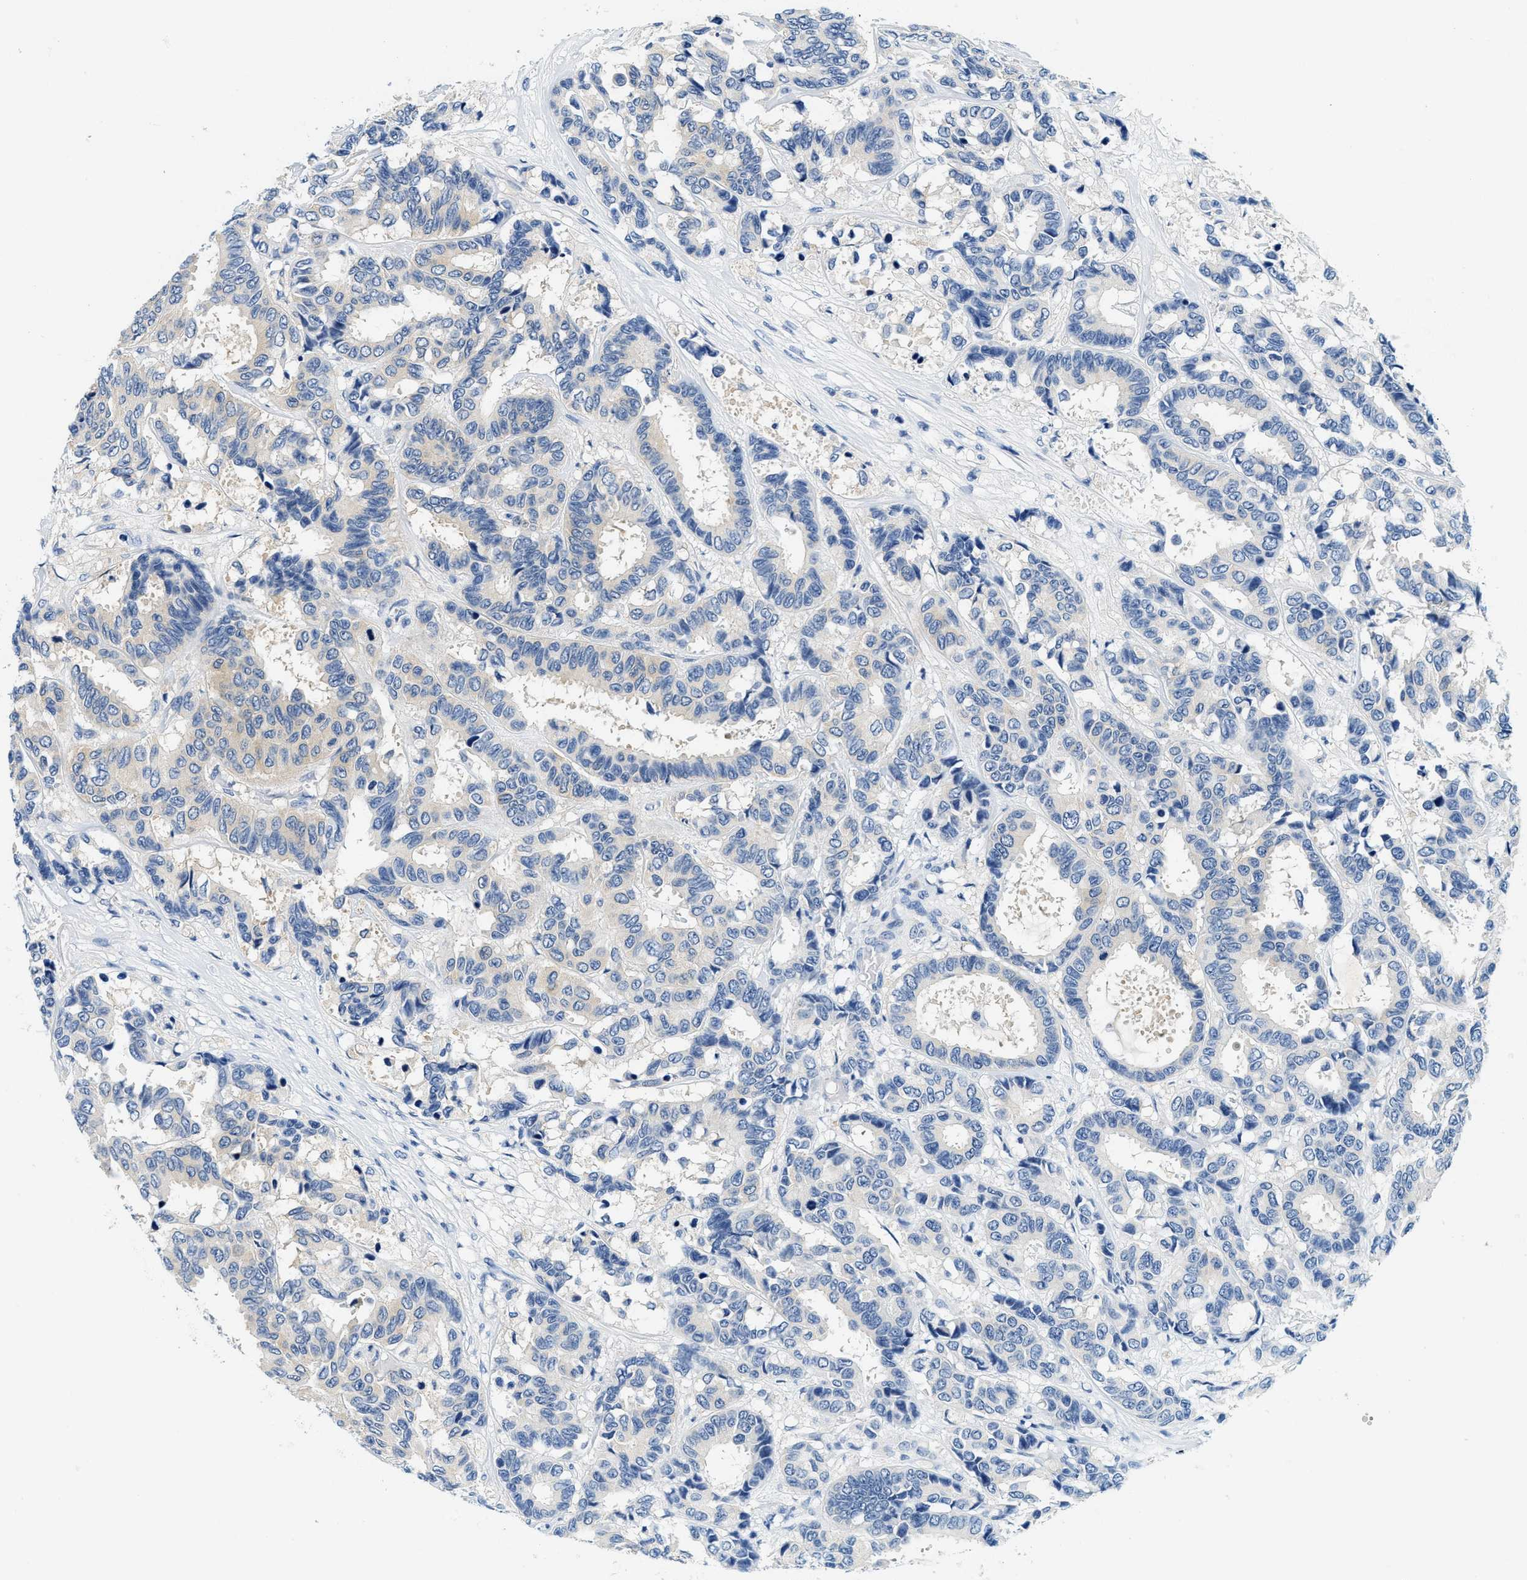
{"staining": {"intensity": "weak", "quantity": "<25%", "location": "cytoplasmic/membranous"}, "tissue": "breast cancer", "cell_type": "Tumor cells", "image_type": "cancer", "snomed": [{"axis": "morphology", "description": "Duct carcinoma"}, {"axis": "topography", "description": "Breast"}], "caption": "This is a photomicrograph of IHC staining of intraductal carcinoma (breast), which shows no positivity in tumor cells.", "gene": "GSTM3", "patient": {"sex": "female", "age": 87}}